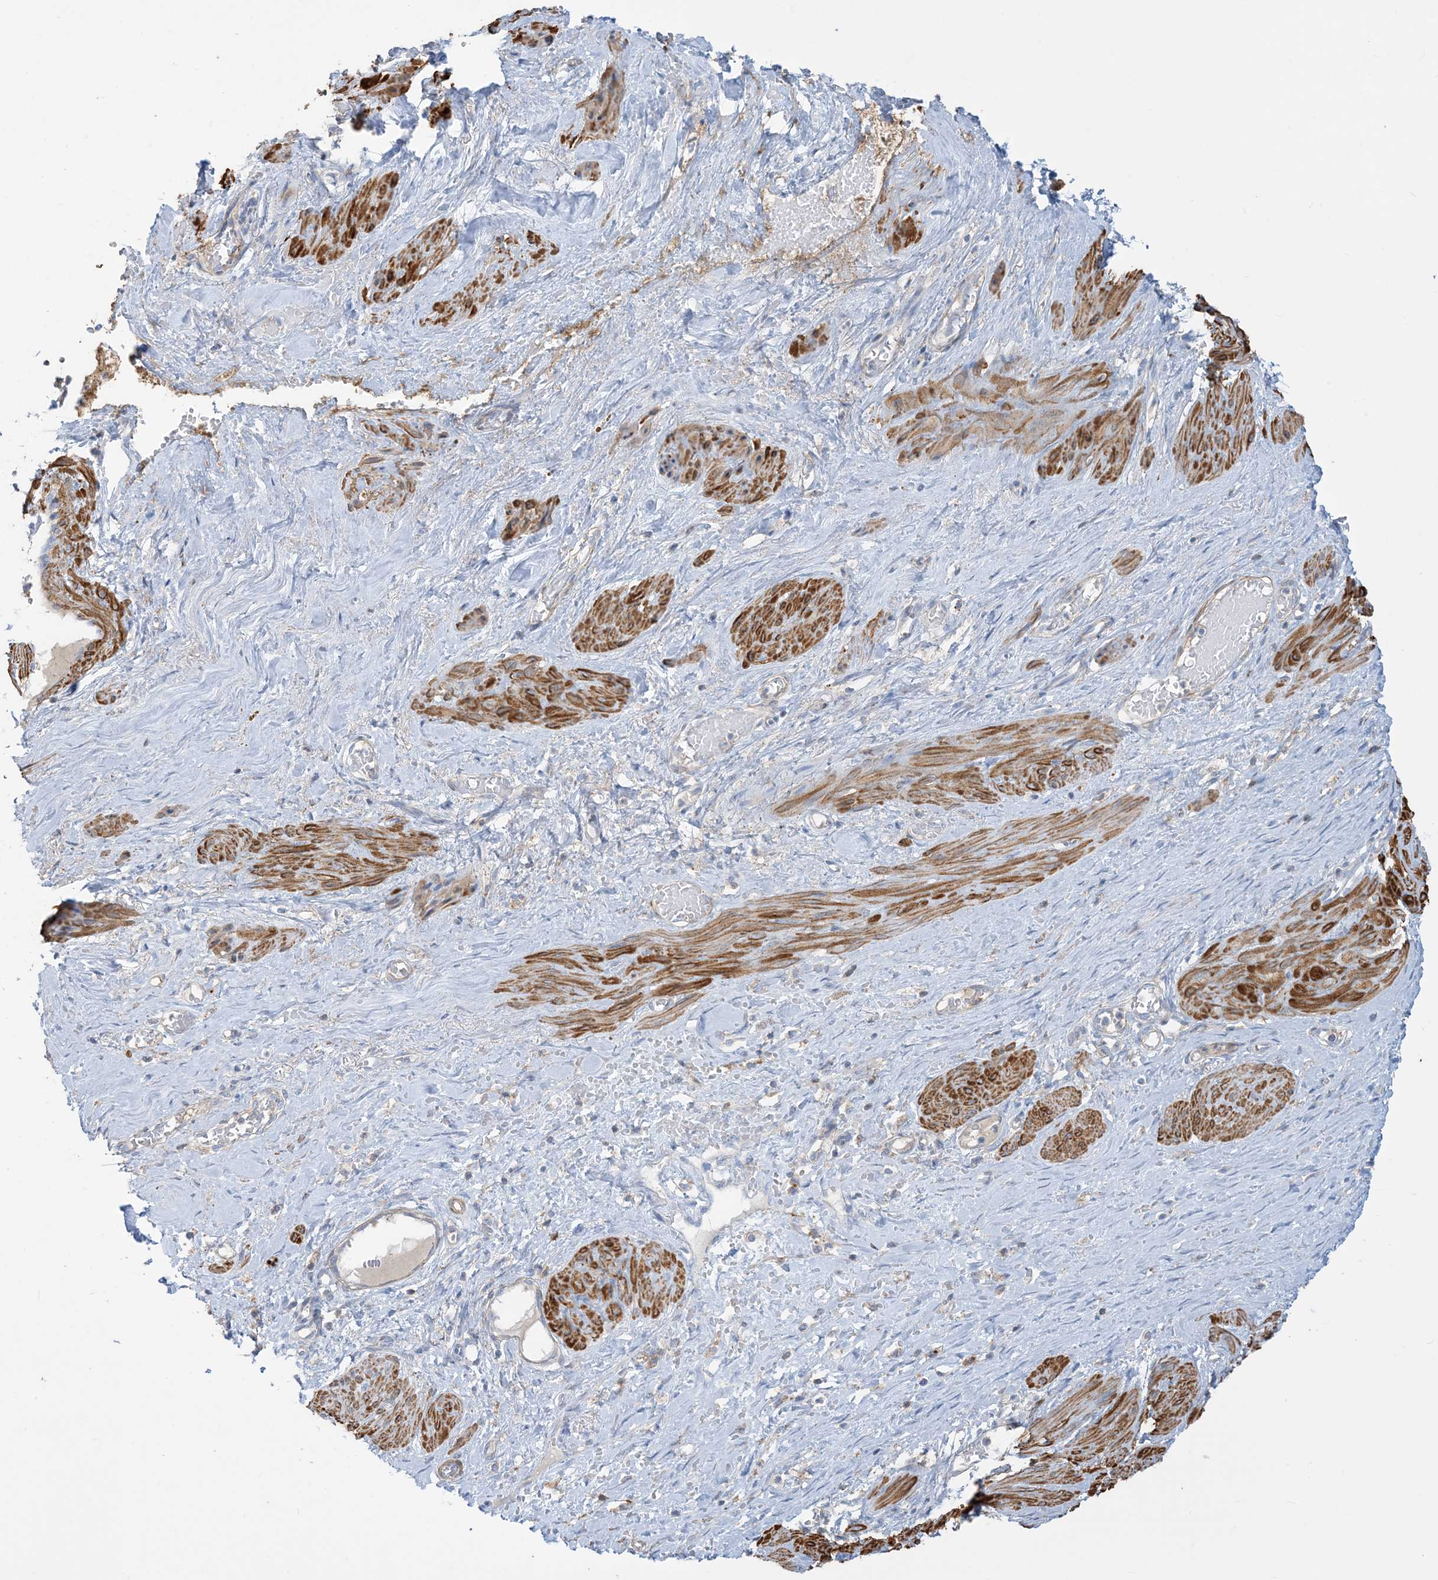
{"staining": {"intensity": "strong", "quantity": ">75%", "location": "cytoplasmic/membranous"}, "tissue": "smooth muscle", "cell_type": "Smooth muscle cells", "image_type": "normal", "snomed": [{"axis": "morphology", "description": "Normal tissue, NOS"}, {"axis": "topography", "description": "Endometrium"}], "caption": "About >75% of smooth muscle cells in benign human smooth muscle reveal strong cytoplasmic/membranous protein staining as visualized by brown immunohistochemical staining.", "gene": "GTF3C2", "patient": {"sex": "female", "age": 33}}